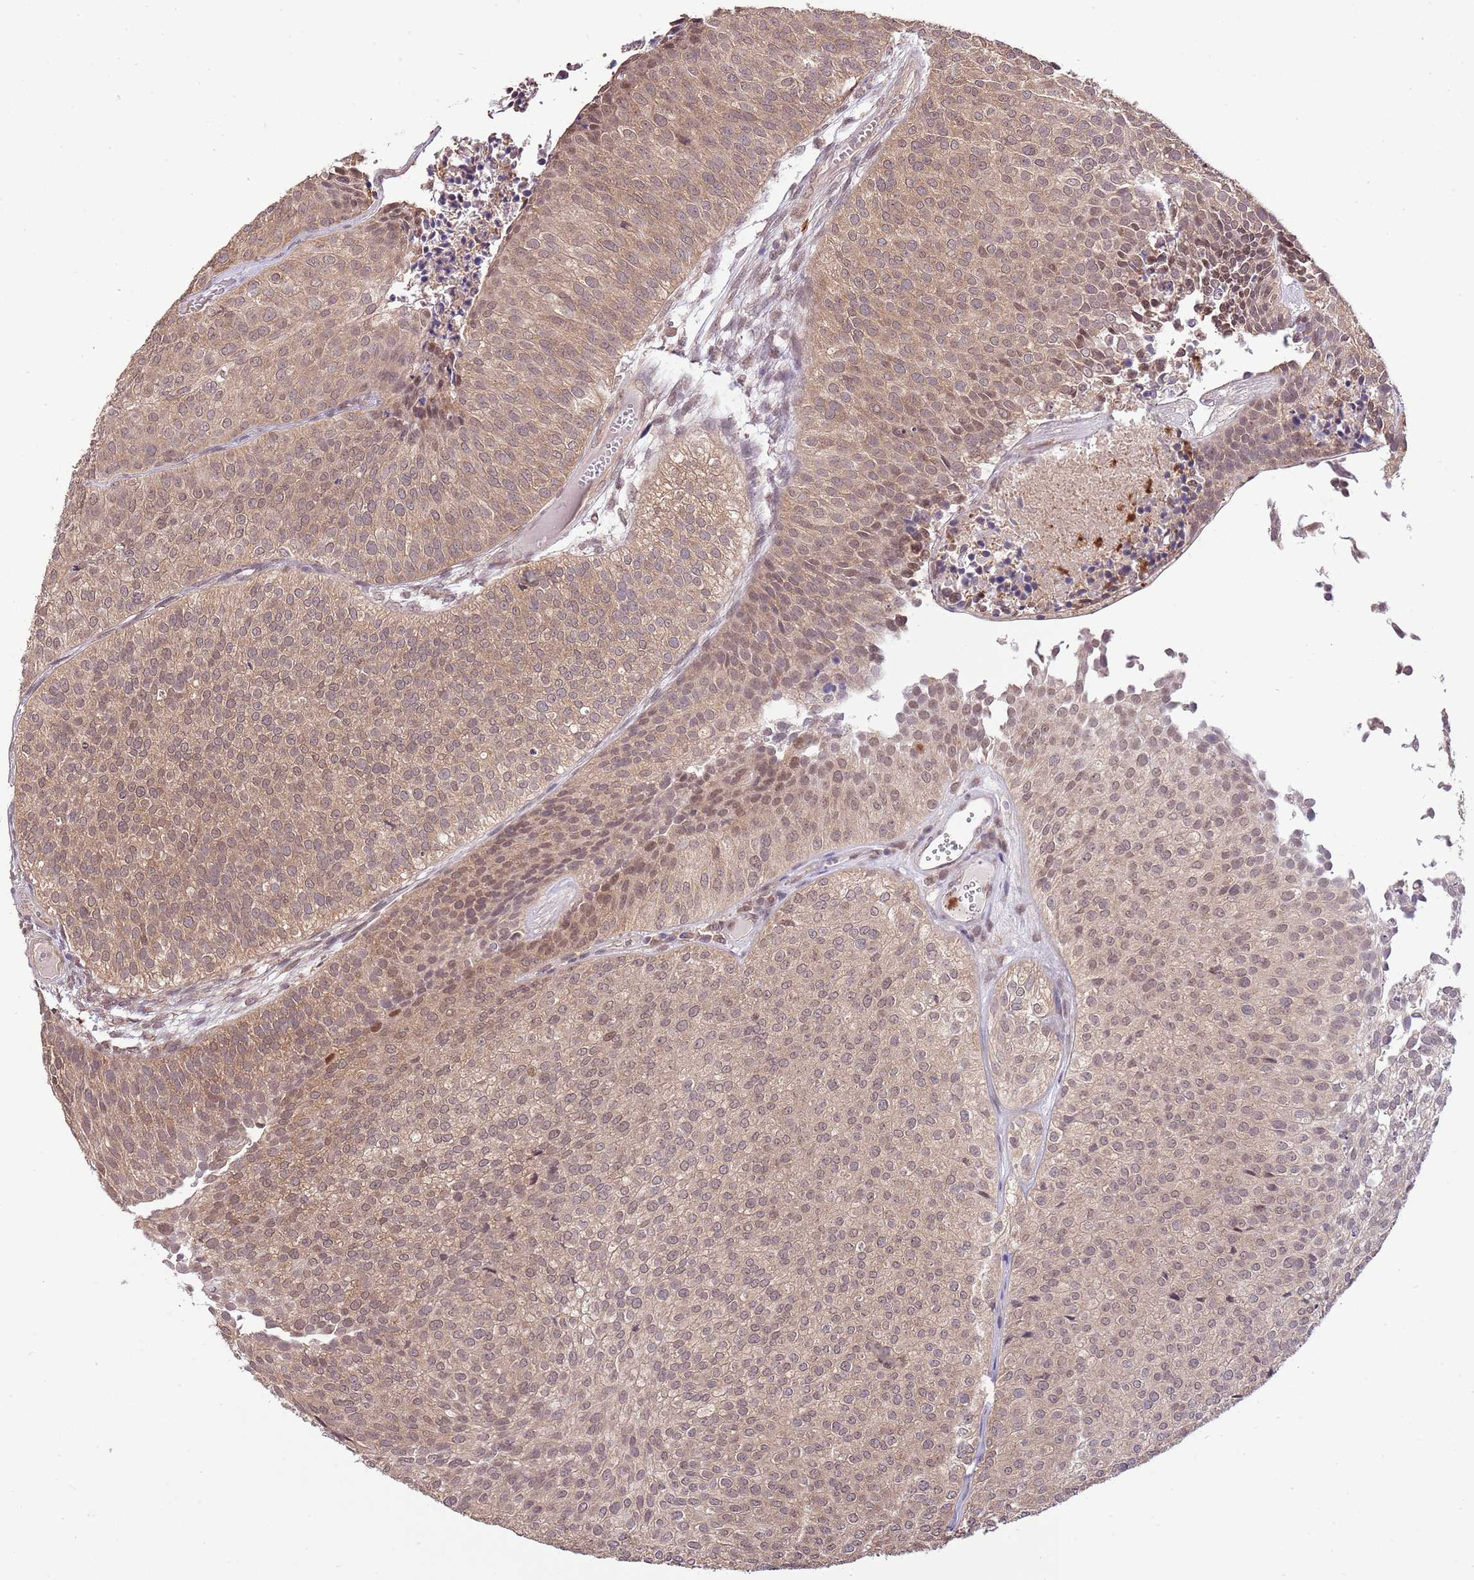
{"staining": {"intensity": "weak", "quantity": "25%-75%", "location": "nuclear"}, "tissue": "urothelial cancer", "cell_type": "Tumor cells", "image_type": "cancer", "snomed": [{"axis": "morphology", "description": "Urothelial carcinoma, Low grade"}, {"axis": "topography", "description": "Urinary bladder"}], "caption": "IHC of human urothelial cancer shows low levels of weak nuclear positivity in approximately 25%-75% of tumor cells.", "gene": "AMIGO1", "patient": {"sex": "male", "age": 84}}